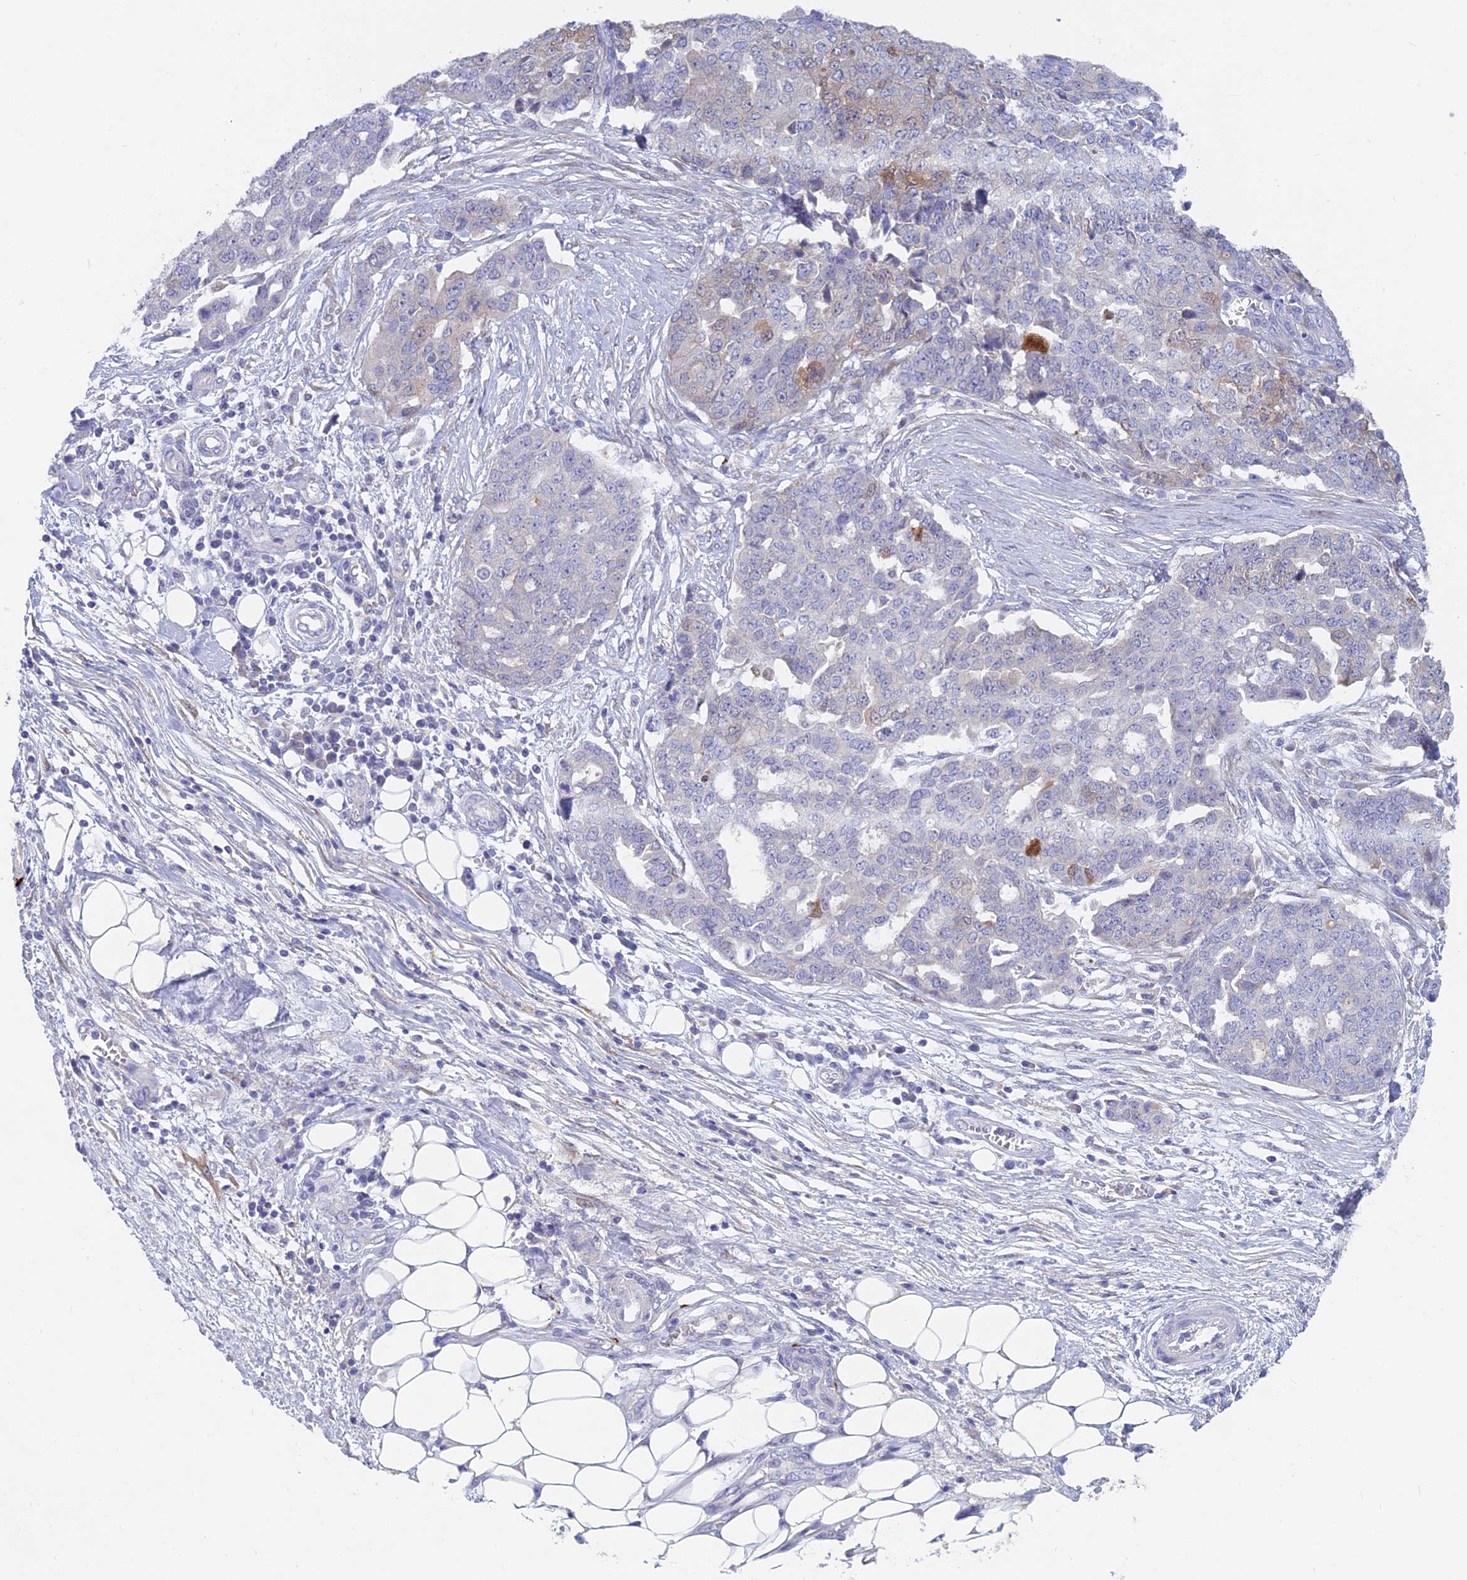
{"staining": {"intensity": "moderate", "quantity": "<25%", "location": "cytoplasmic/membranous"}, "tissue": "ovarian cancer", "cell_type": "Tumor cells", "image_type": "cancer", "snomed": [{"axis": "morphology", "description": "Cystadenocarcinoma, serous, NOS"}, {"axis": "topography", "description": "Soft tissue"}, {"axis": "topography", "description": "Ovary"}], "caption": "Protein analysis of serous cystadenocarcinoma (ovarian) tissue shows moderate cytoplasmic/membranous expression in about <25% of tumor cells.", "gene": "XPO7", "patient": {"sex": "female", "age": 57}}